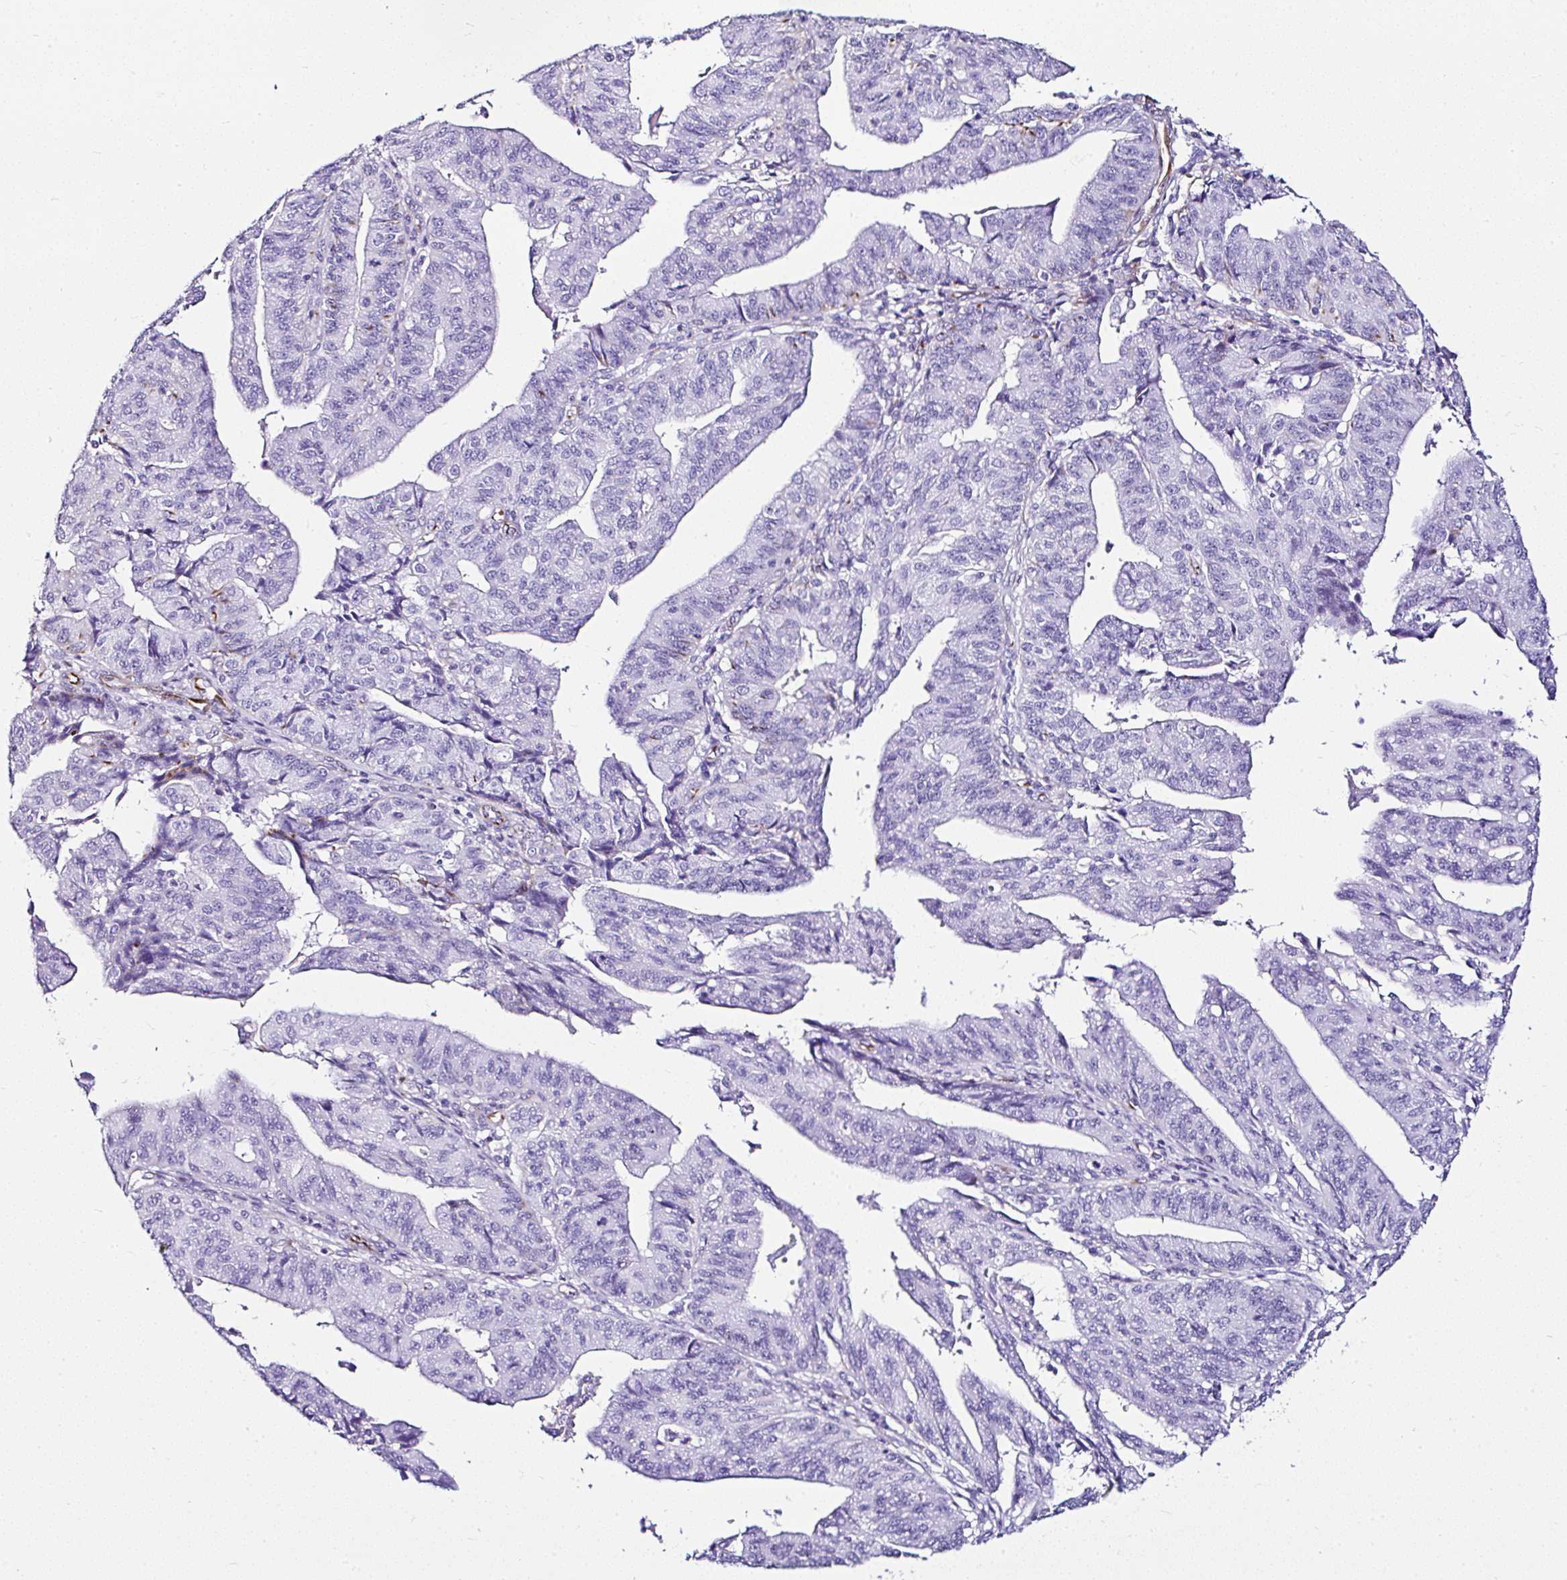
{"staining": {"intensity": "negative", "quantity": "none", "location": "none"}, "tissue": "endometrial cancer", "cell_type": "Tumor cells", "image_type": "cancer", "snomed": [{"axis": "morphology", "description": "Adenocarcinoma, NOS"}, {"axis": "topography", "description": "Endometrium"}], "caption": "A photomicrograph of human endometrial cancer is negative for staining in tumor cells.", "gene": "DEPDC5", "patient": {"sex": "female", "age": 56}}